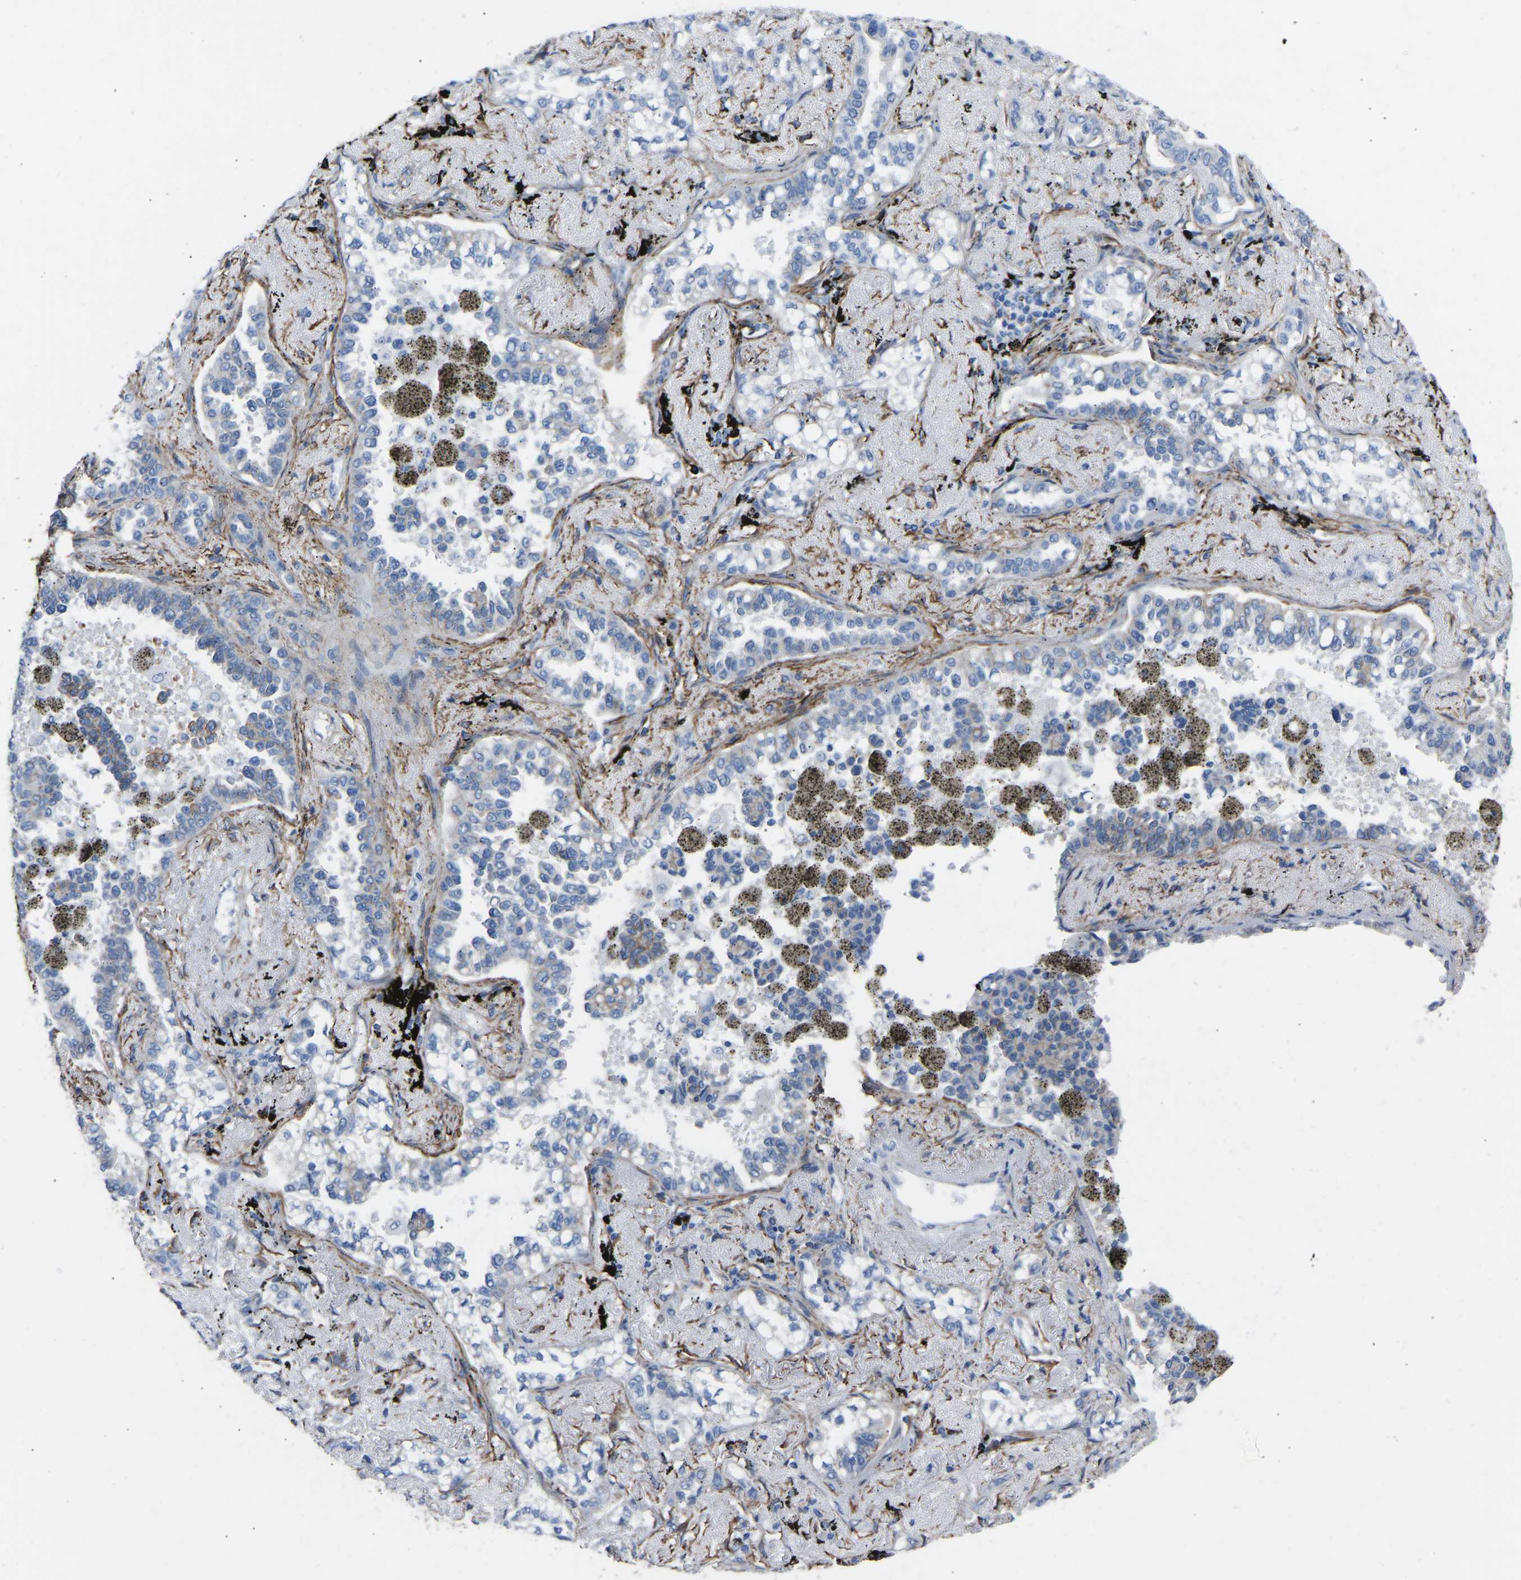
{"staining": {"intensity": "weak", "quantity": "<25%", "location": "cytoplasmic/membranous"}, "tissue": "lung cancer", "cell_type": "Tumor cells", "image_type": "cancer", "snomed": [{"axis": "morphology", "description": "Adenocarcinoma, NOS"}, {"axis": "topography", "description": "Lung"}], "caption": "DAB (3,3'-diaminobenzidine) immunohistochemical staining of lung adenocarcinoma displays no significant positivity in tumor cells.", "gene": "MYH10", "patient": {"sex": "male", "age": 59}}